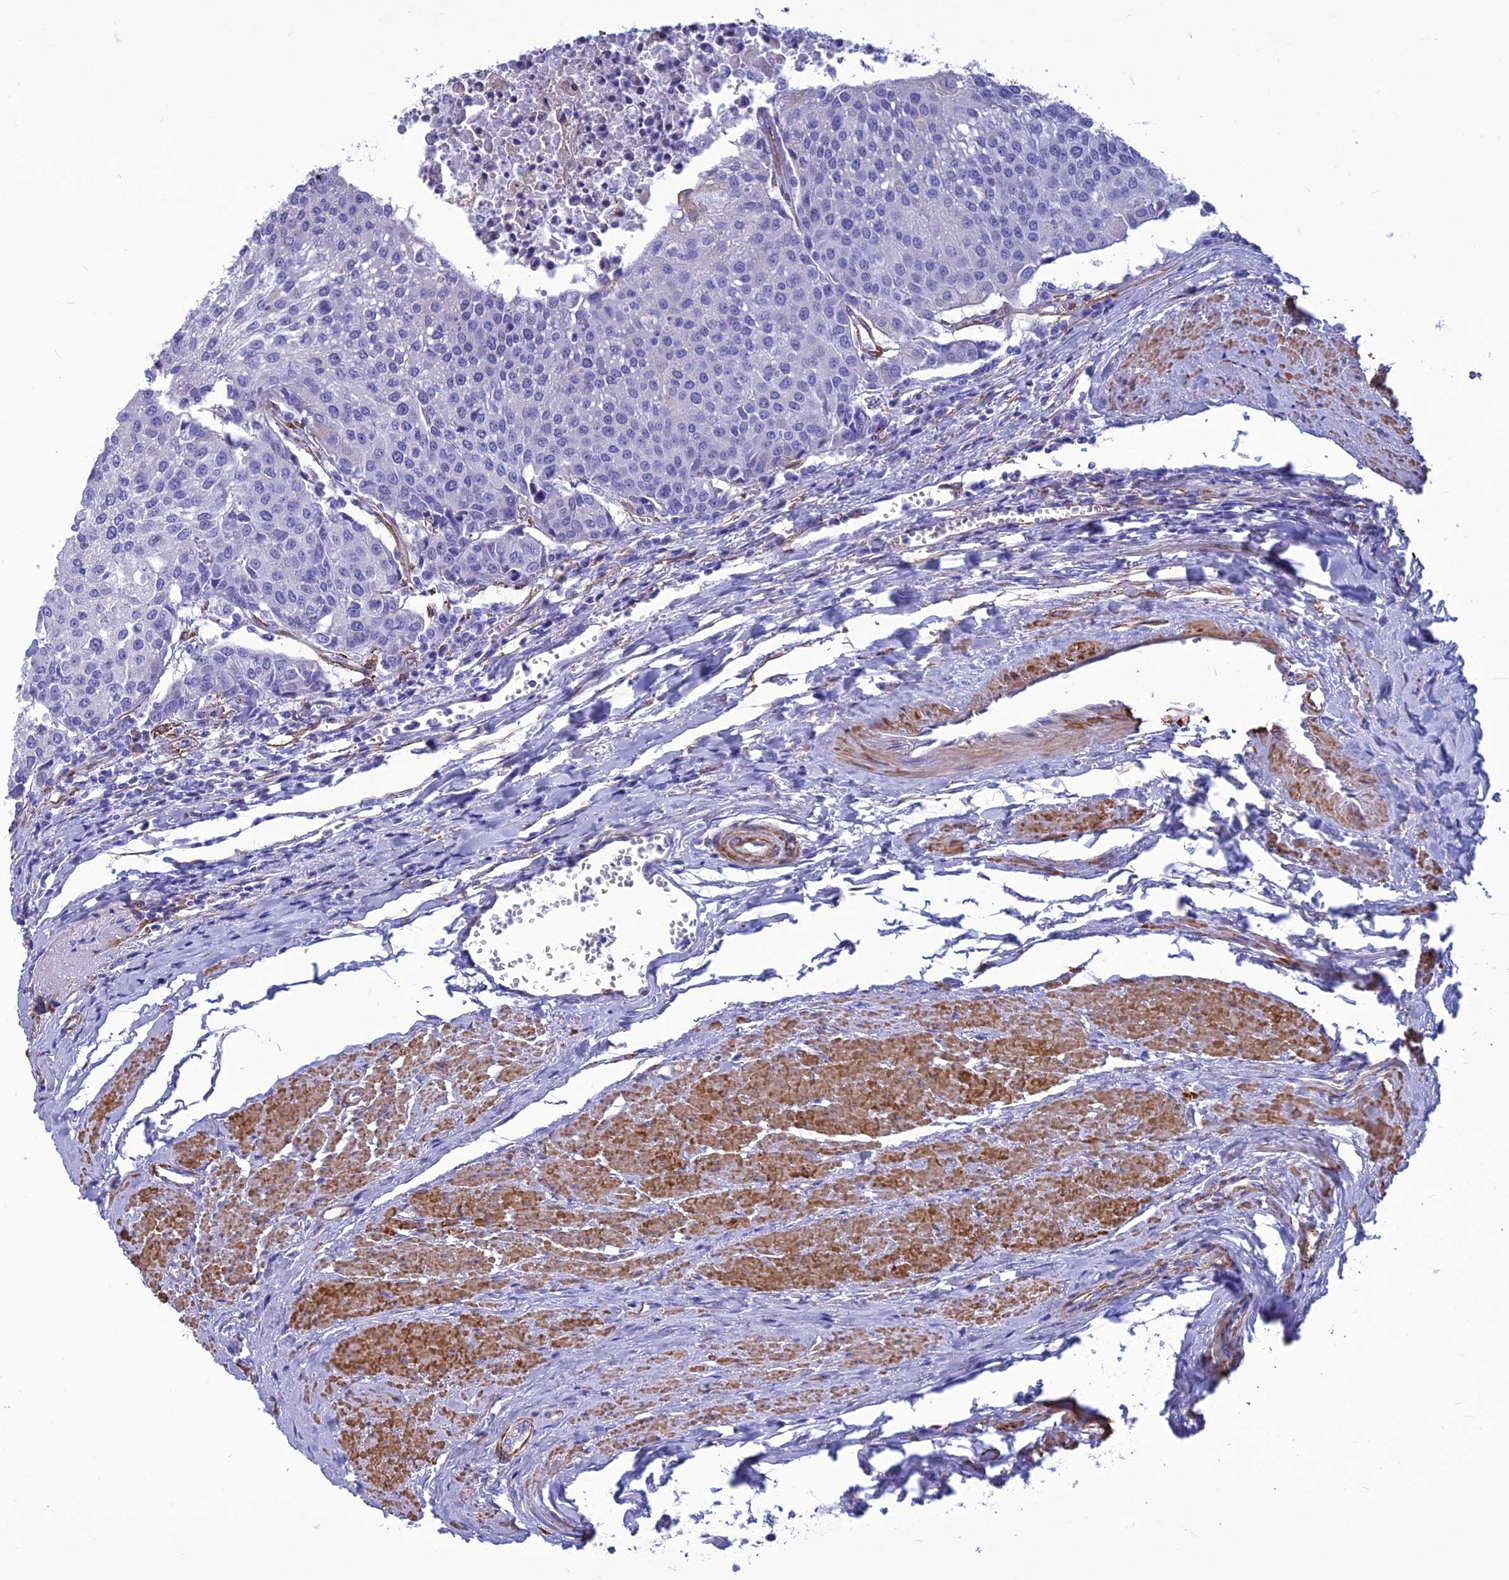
{"staining": {"intensity": "negative", "quantity": "none", "location": "none"}, "tissue": "urothelial cancer", "cell_type": "Tumor cells", "image_type": "cancer", "snomed": [{"axis": "morphology", "description": "Urothelial carcinoma, High grade"}, {"axis": "topography", "description": "Urinary bladder"}], "caption": "A high-resolution photomicrograph shows IHC staining of high-grade urothelial carcinoma, which reveals no significant expression in tumor cells. The staining was performed using DAB (3,3'-diaminobenzidine) to visualize the protein expression in brown, while the nuclei were stained in blue with hematoxylin (Magnification: 20x).", "gene": "NKD1", "patient": {"sex": "female", "age": 85}}